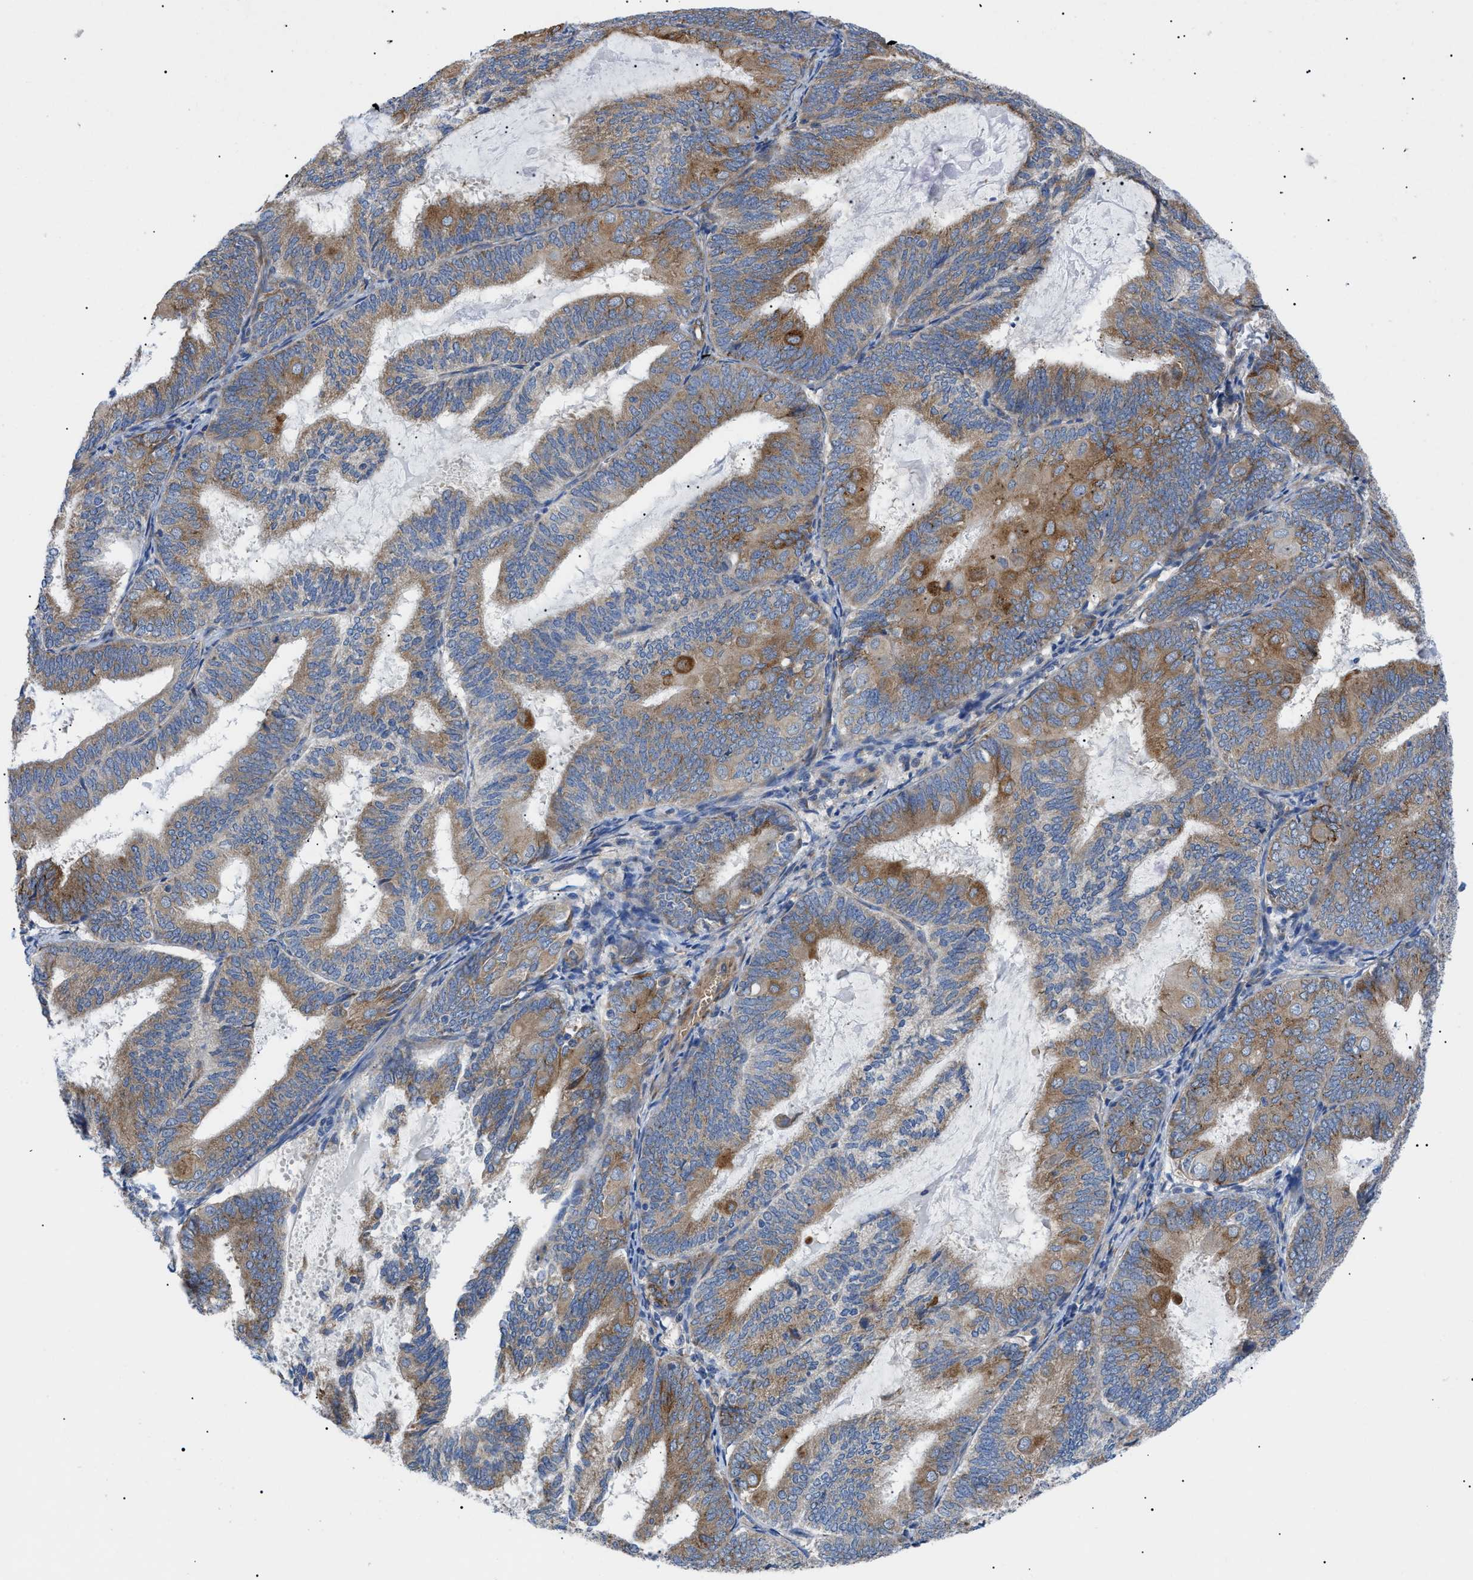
{"staining": {"intensity": "moderate", "quantity": ">75%", "location": "cytoplasmic/membranous"}, "tissue": "endometrial cancer", "cell_type": "Tumor cells", "image_type": "cancer", "snomed": [{"axis": "morphology", "description": "Adenocarcinoma, NOS"}, {"axis": "topography", "description": "Endometrium"}], "caption": "DAB (3,3'-diaminobenzidine) immunohistochemical staining of human adenocarcinoma (endometrial) exhibits moderate cytoplasmic/membranous protein positivity in approximately >75% of tumor cells.", "gene": "HSPB8", "patient": {"sex": "female", "age": 81}}